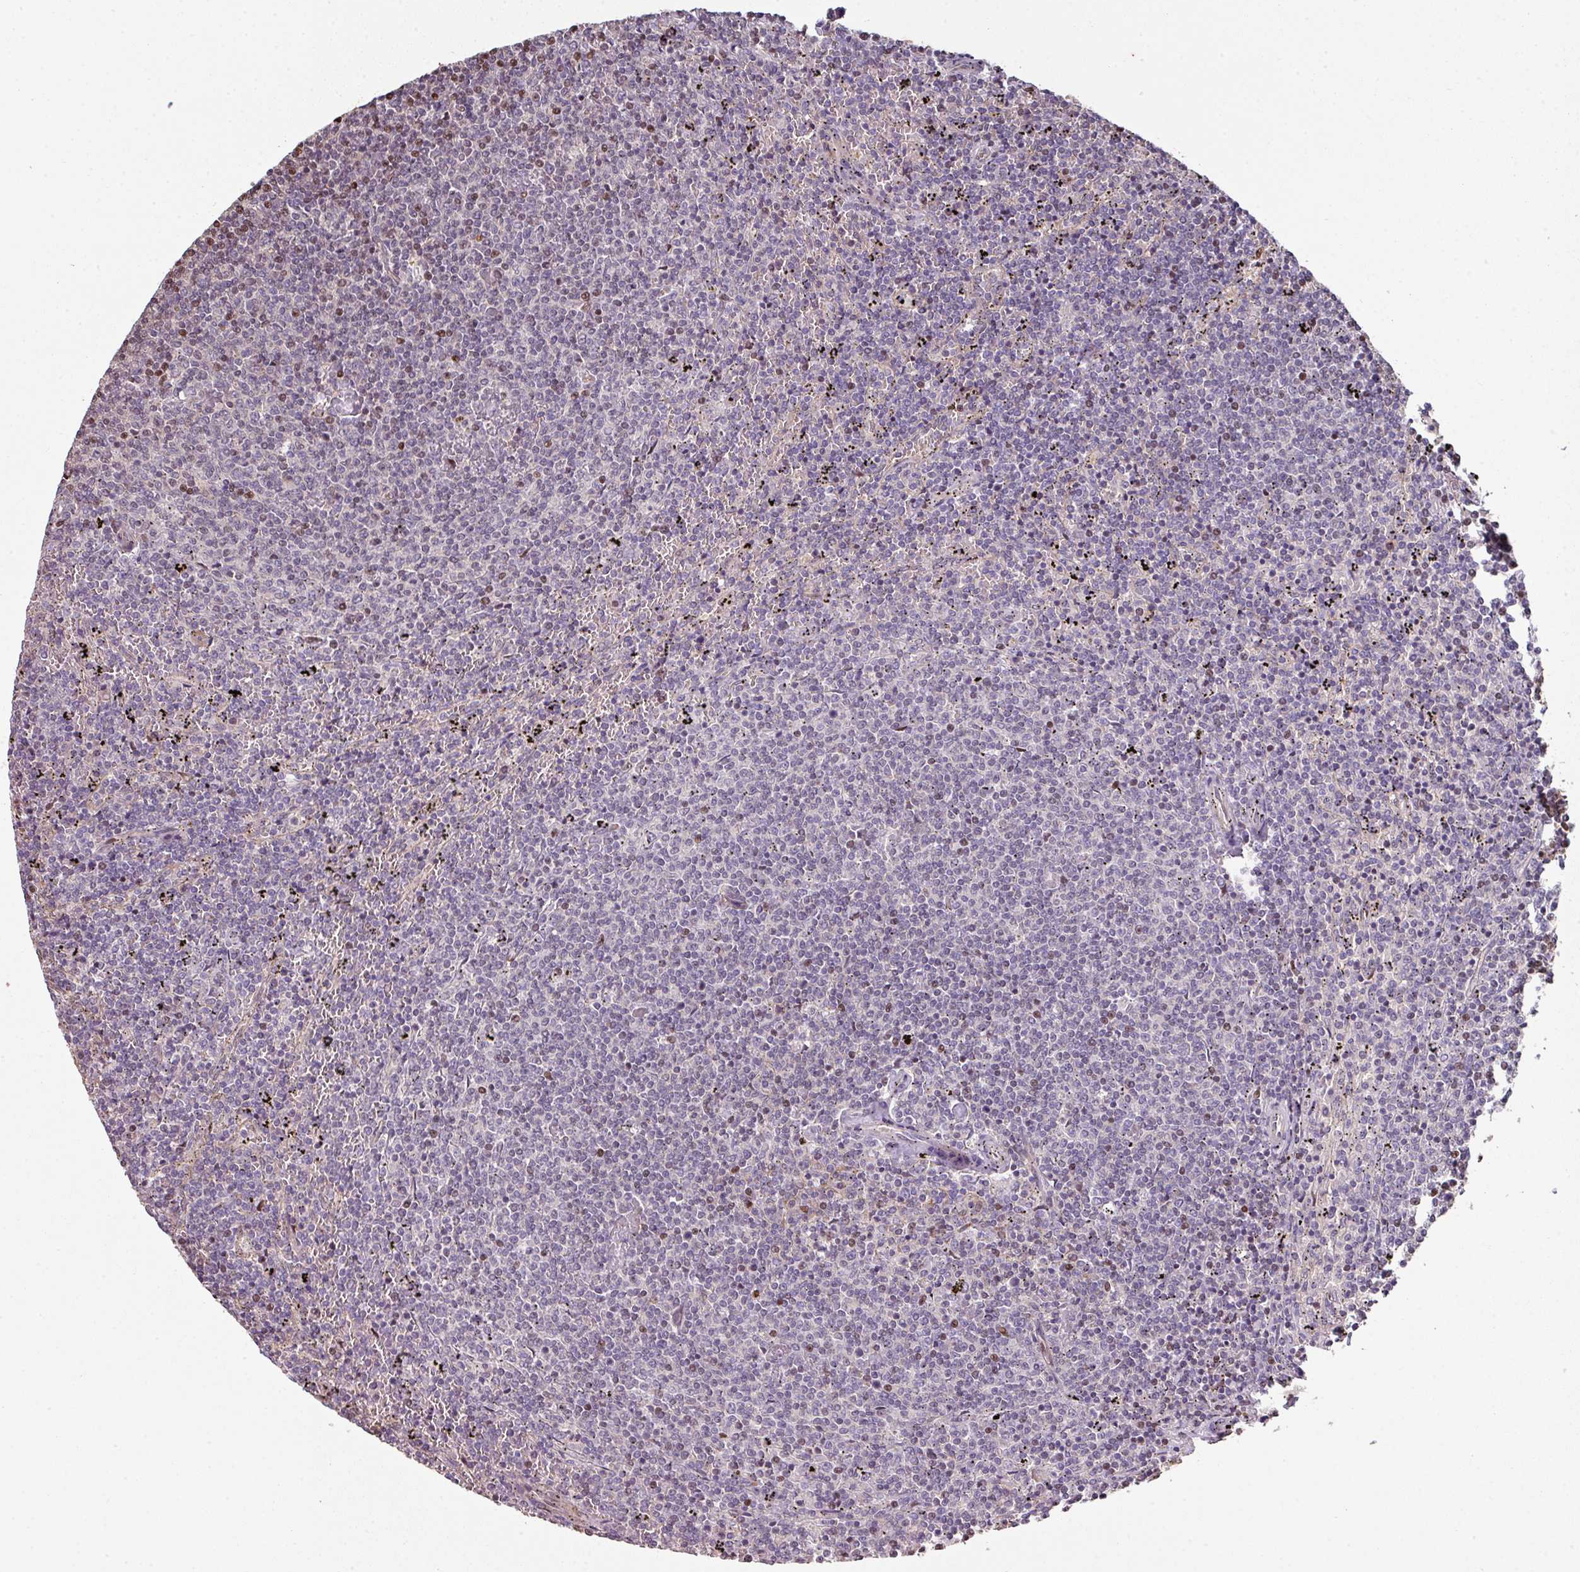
{"staining": {"intensity": "negative", "quantity": "none", "location": "none"}, "tissue": "lymphoma", "cell_type": "Tumor cells", "image_type": "cancer", "snomed": [{"axis": "morphology", "description": "Malignant lymphoma, non-Hodgkin's type, Low grade"}, {"axis": "topography", "description": "Spleen"}], "caption": "The photomicrograph demonstrates no significant positivity in tumor cells of malignant lymphoma, non-Hodgkin's type (low-grade). (DAB (3,3'-diaminobenzidine) immunohistochemistry (IHC) visualized using brightfield microscopy, high magnification).", "gene": "ANO9", "patient": {"sex": "female", "age": 50}}